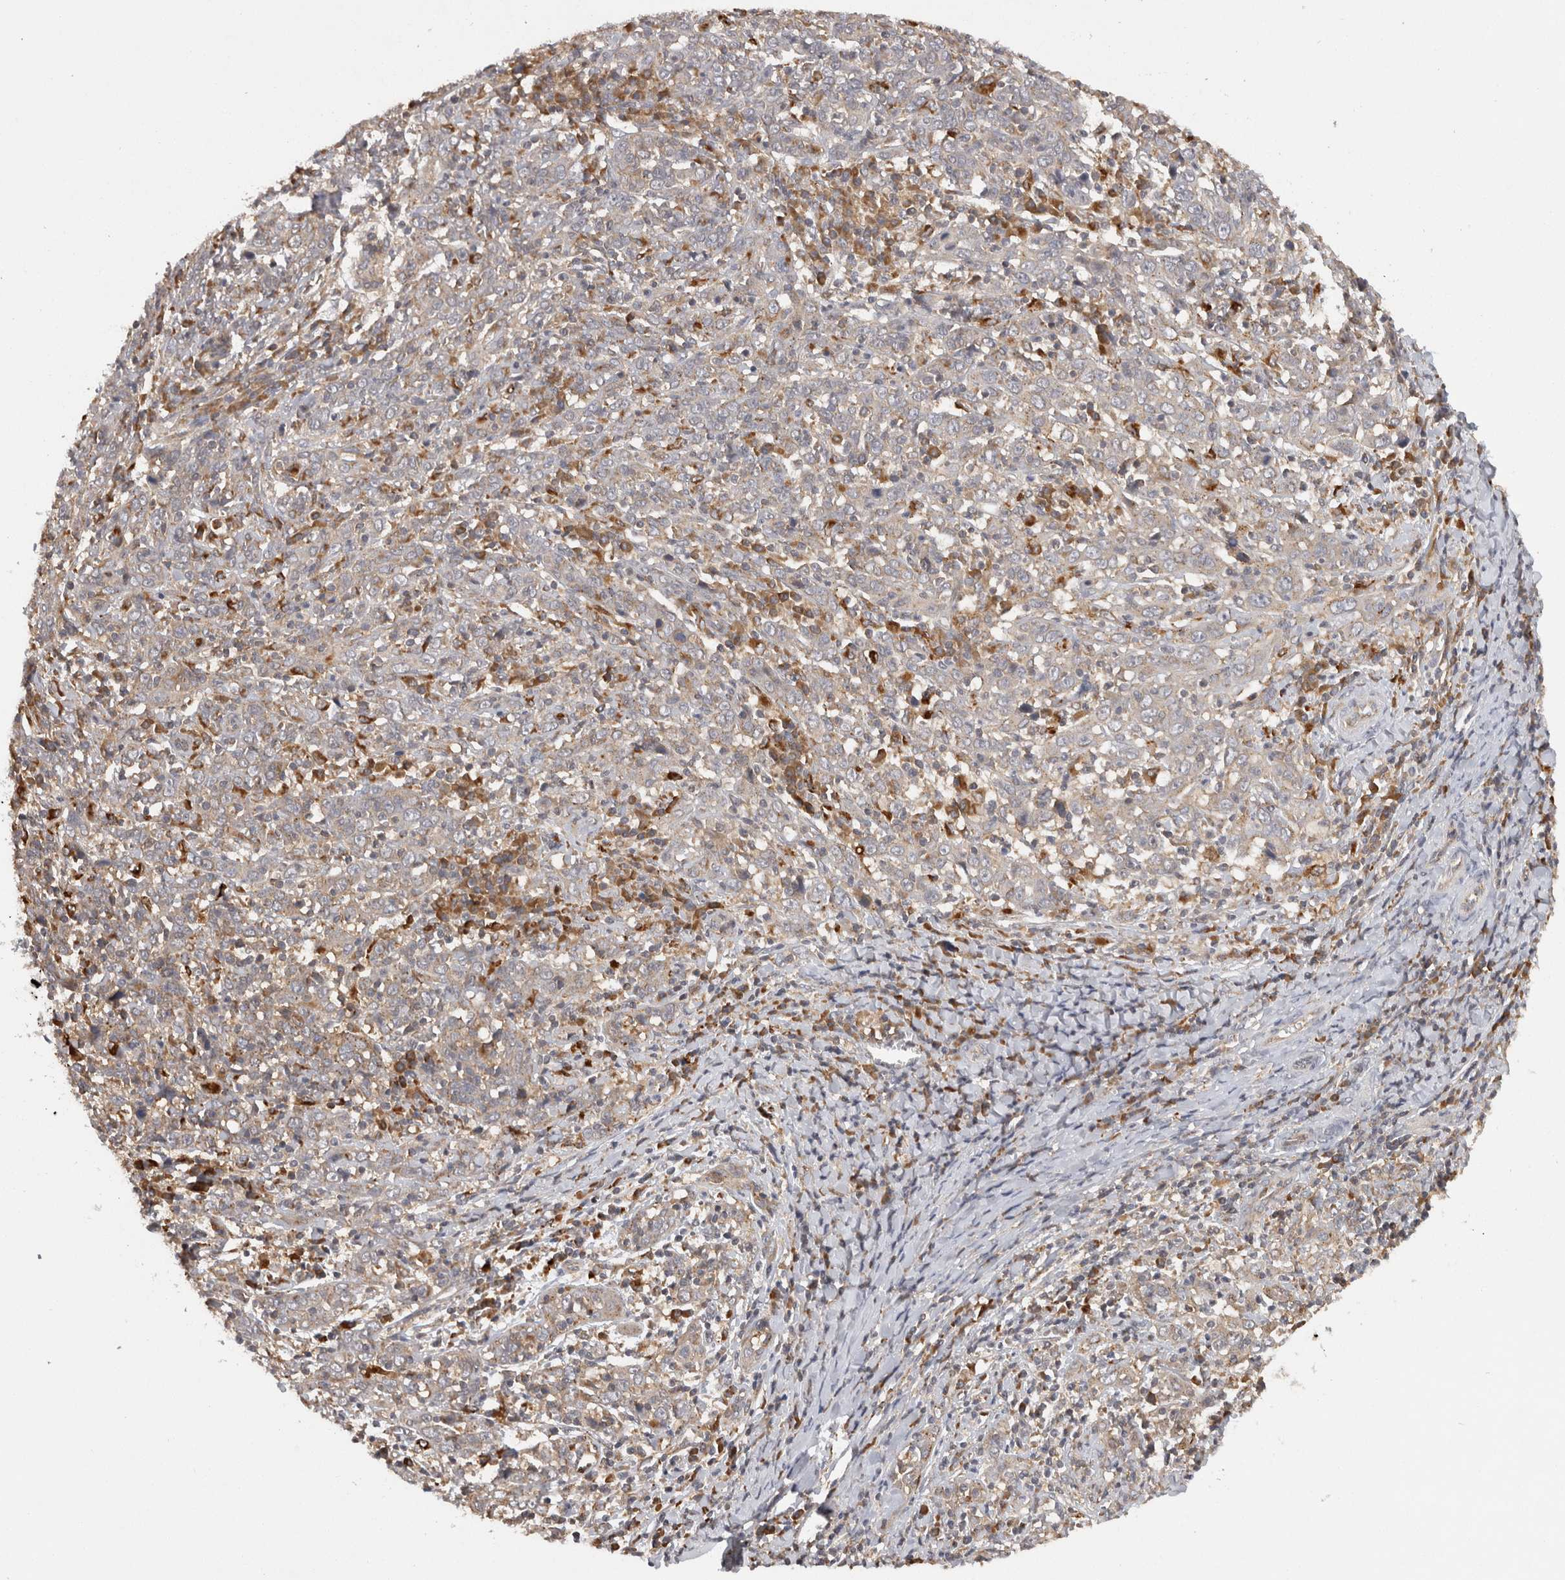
{"staining": {"intensity": "weak", "quantity": "<25%", "location": "cytoplasmic/membranous"}, "tissue": "cervical cancer", "cell_type": "Tumor cells", "image_type": "cancer", "snomed": [{"axis": "morphology", "description": "Squamous cell carcinoma, NOS"}, {"axis": "topography", "description": "Cervix"}], "caption": "This is an immunohistochemistry image of cervical cancer. There is no positivity in tumor cells.", "gene": "ACAT2", "patient": {"sex": "female", "age": 46}}